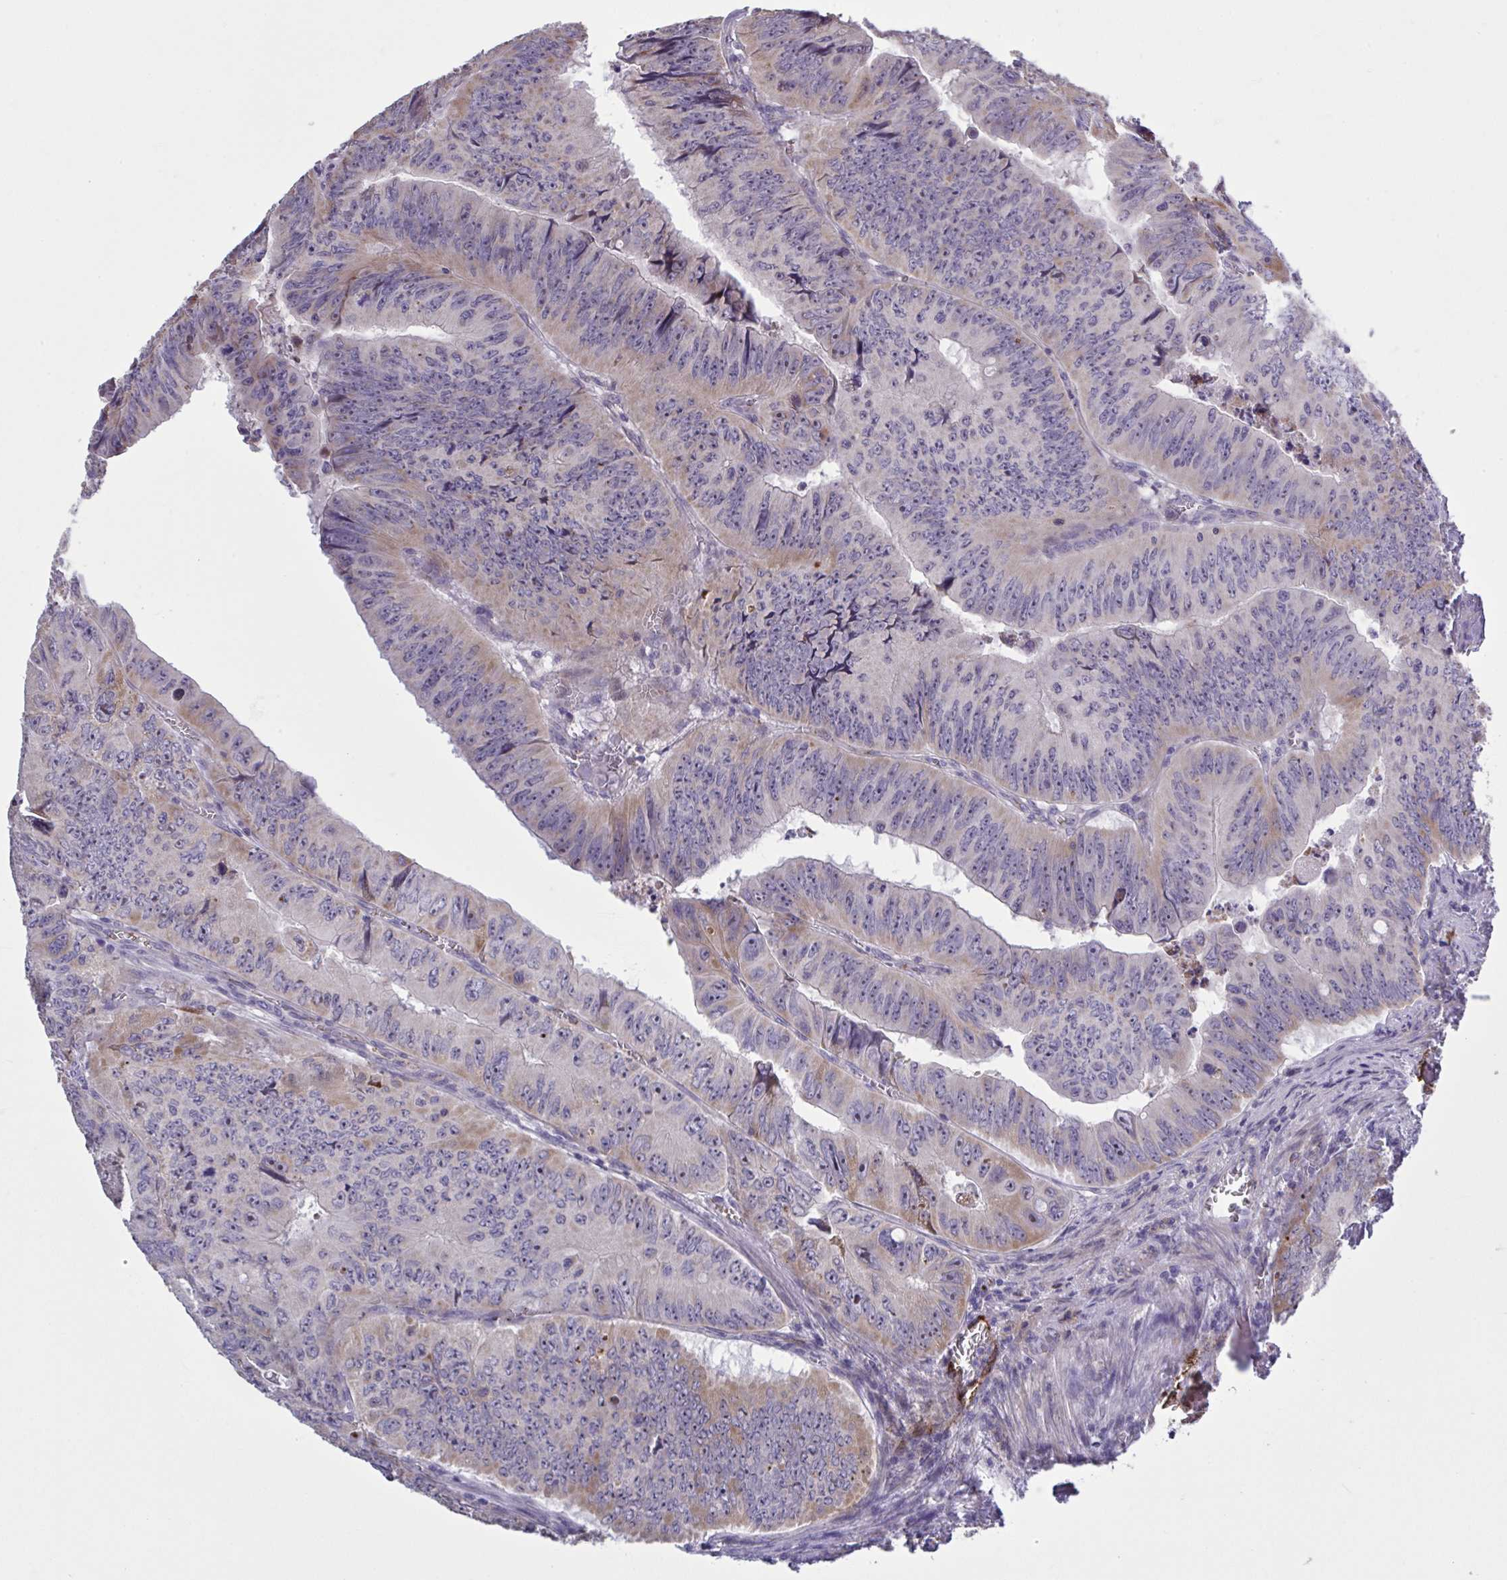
{"staining": {"intensity": "moderate", "quantity": "<25%", "location": "cytoplasmic/membranous"}, "tissue": "colorectal cancer", "cell_type": "Tumor cells", "image_type": "cancer", "snomed": [{"axis": "morphology", "description": "Adenocarcinoma, NOS"}, {"axis": "topography", "description": "Colon"}], "caption": "DAB (3,3'-diaminobenzidine) immunohistochemical staining of human adenocarcinoma (colorectal) exhibits moderate cytoplasmic/membranous protein staining in approximately <25% of tumor cells. The staining was performed using DAB to visualize the protein expression in brown, while the nuclei were stained in blue with hematoxylin (Magnification: 20x).", "gene": "CD101", "patient": {"sex": "female", "age": 84}}